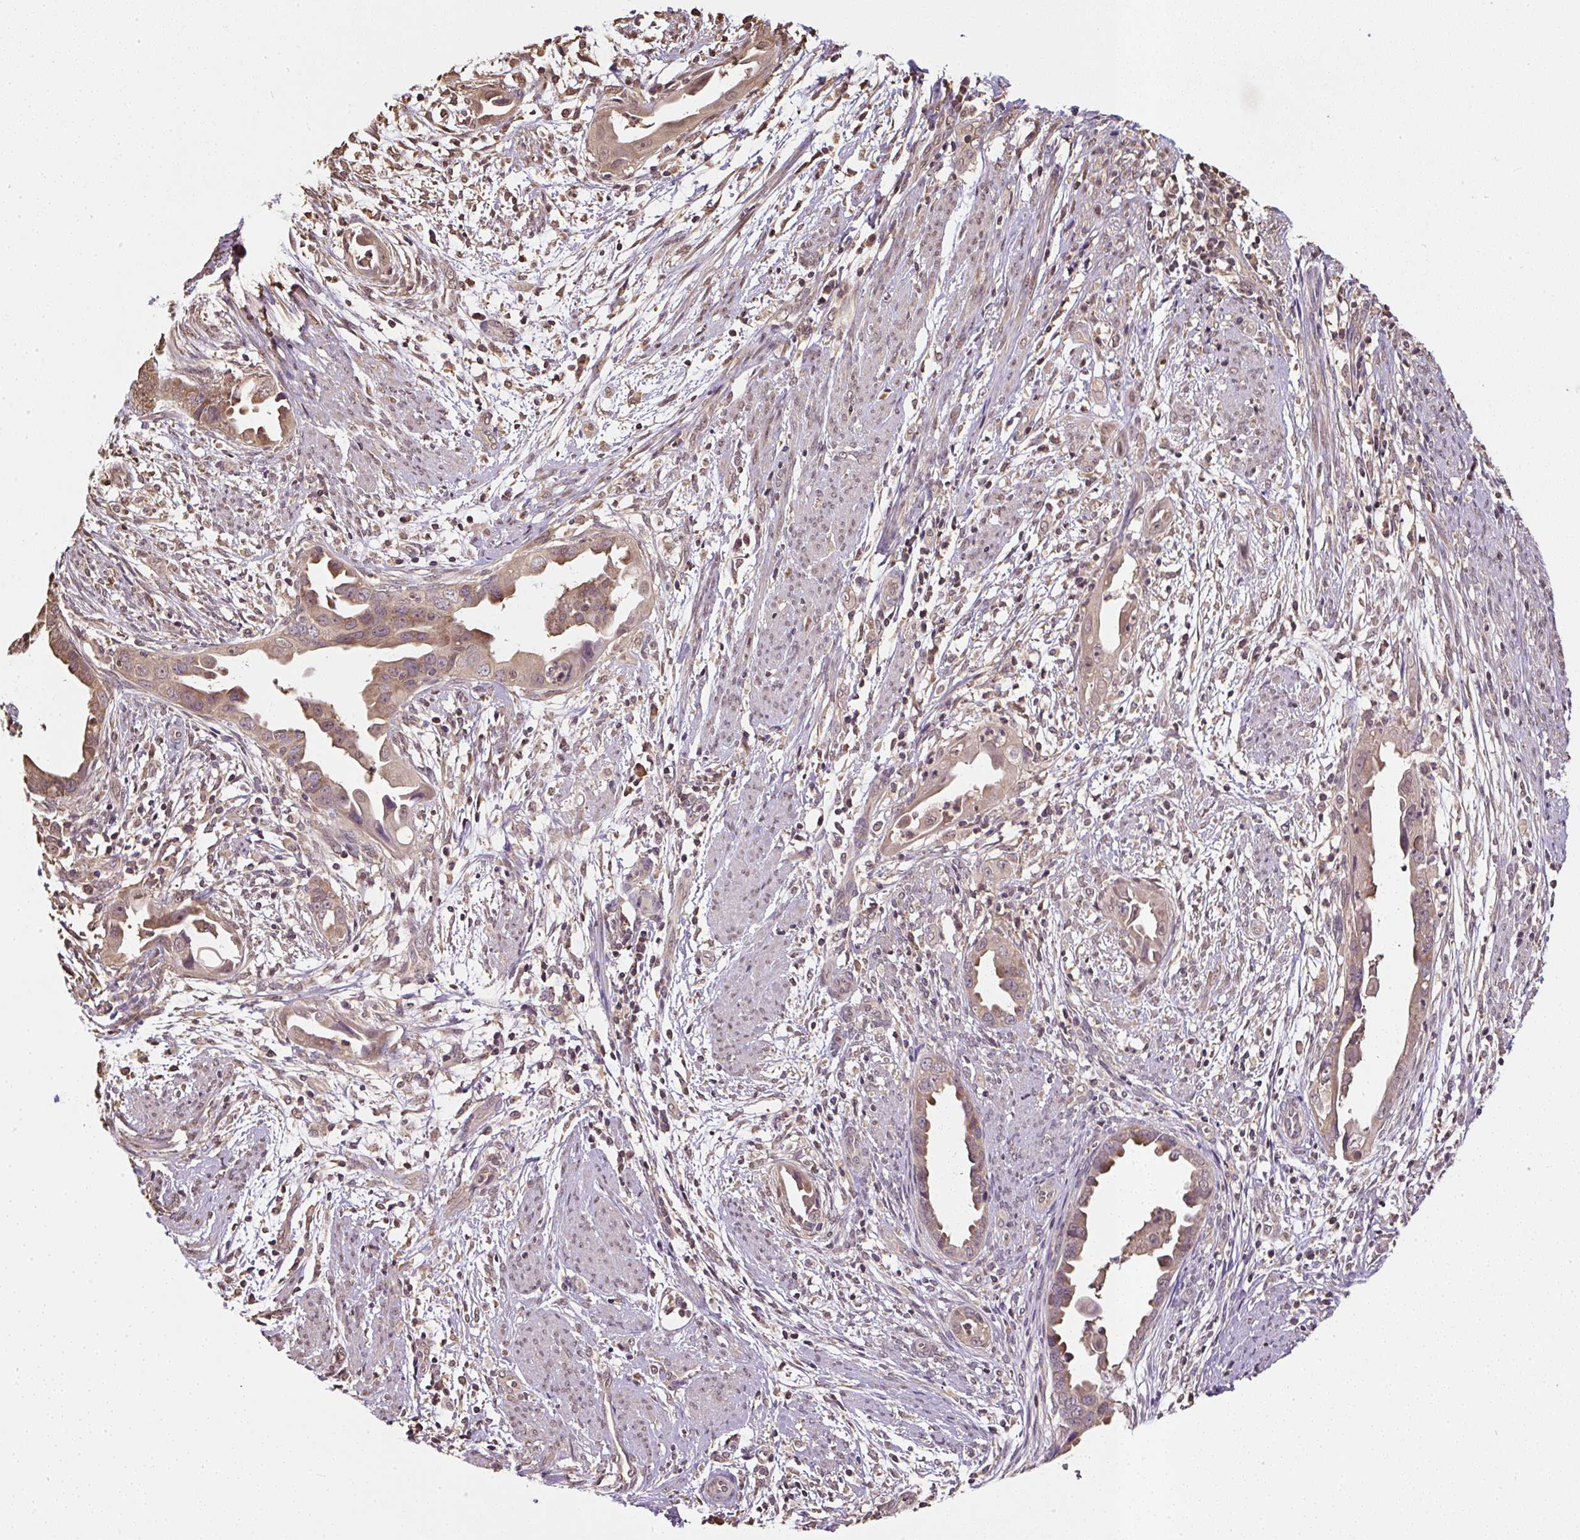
{"staining": {"intensity": "moderate", "quantity": ">75%", "location": "cytoplasmic/membranous,nuclear"}, "tissue": "endometrial cancer", "cell_type": "Tumor cells", "image_type": "cancer", "snomed": [{"axis": "morphology", "description": "Adenocarcinoma, NOS"}, {"axis": "topography", "description": "Endometrium"}], "caption": "IHC photomicrograph of neoplastic tissue: human adenocarcinoma (endometrial) stained using immunohistochemistry (IHC) displays medium levels of moderate protein expression localized specifically in the cytoplasmic/membranous and nuclear of tumor cells, appearing as a cytoplasmic/membranous and nuclear brown color.", "gene": "TMEM170B", "patient": {"sex": "female", "age": 57}}